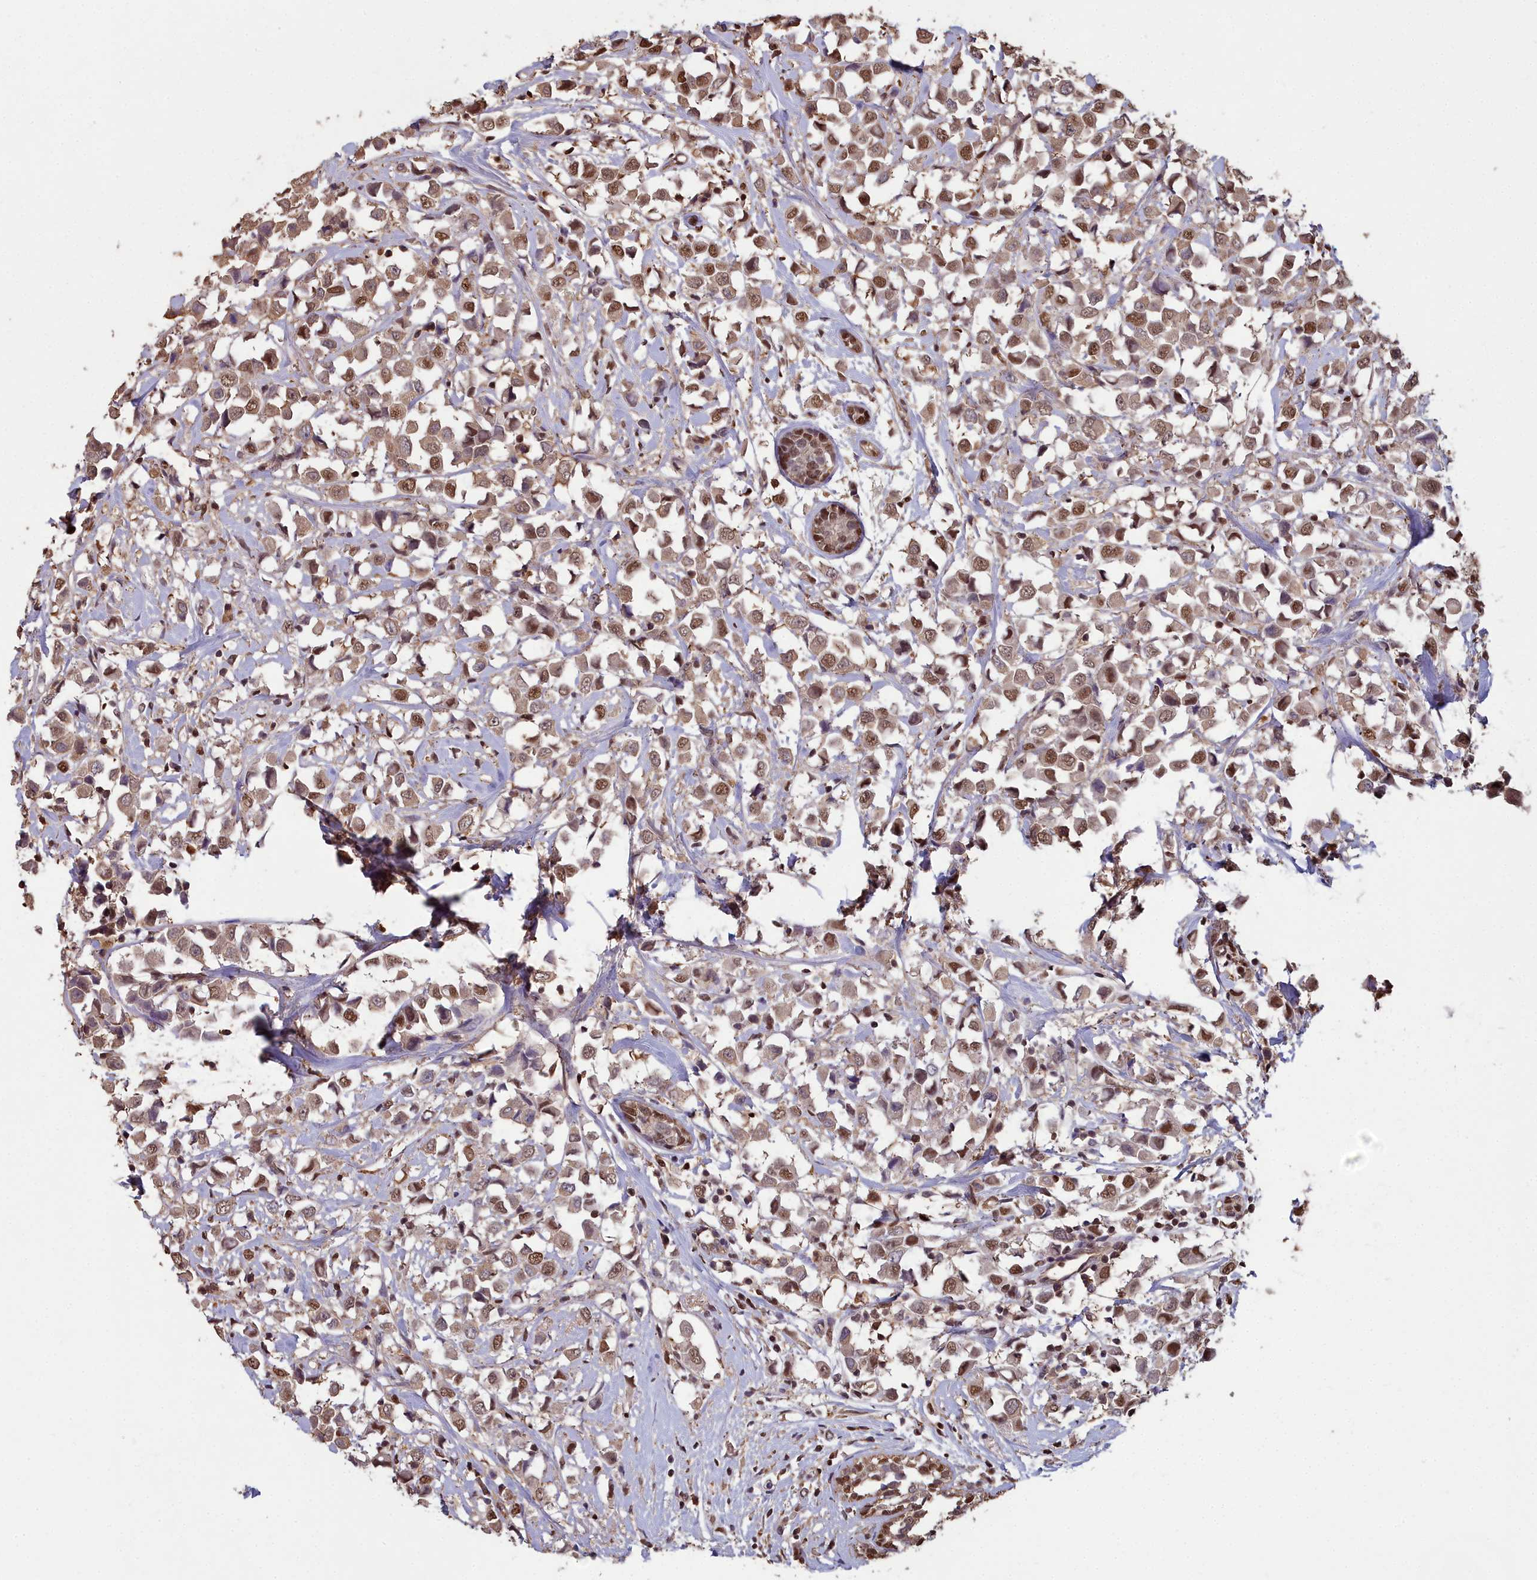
{"staining": {"intensity": "moderate", "quantity": ">75%", "location": "cytoplasmic/membranous,nuclear"}, "tissue": "breast cancer", "cell_type": "Tumor cells", "image_type": "cancer", "snomed": [{"axis": "morphology", "description": "Duct carcinoma"}, {"axis": "topography", "description": "Breast"}], "caption": "Intraductal carcinoma (breast) stained with a brown dye shows moderate cytoplasmic/membranous and nuclear positive positivity in approximately >75% of tumor cells.", "gene": "GAPDH", "patient": {"sex": "female", "age": 61}}